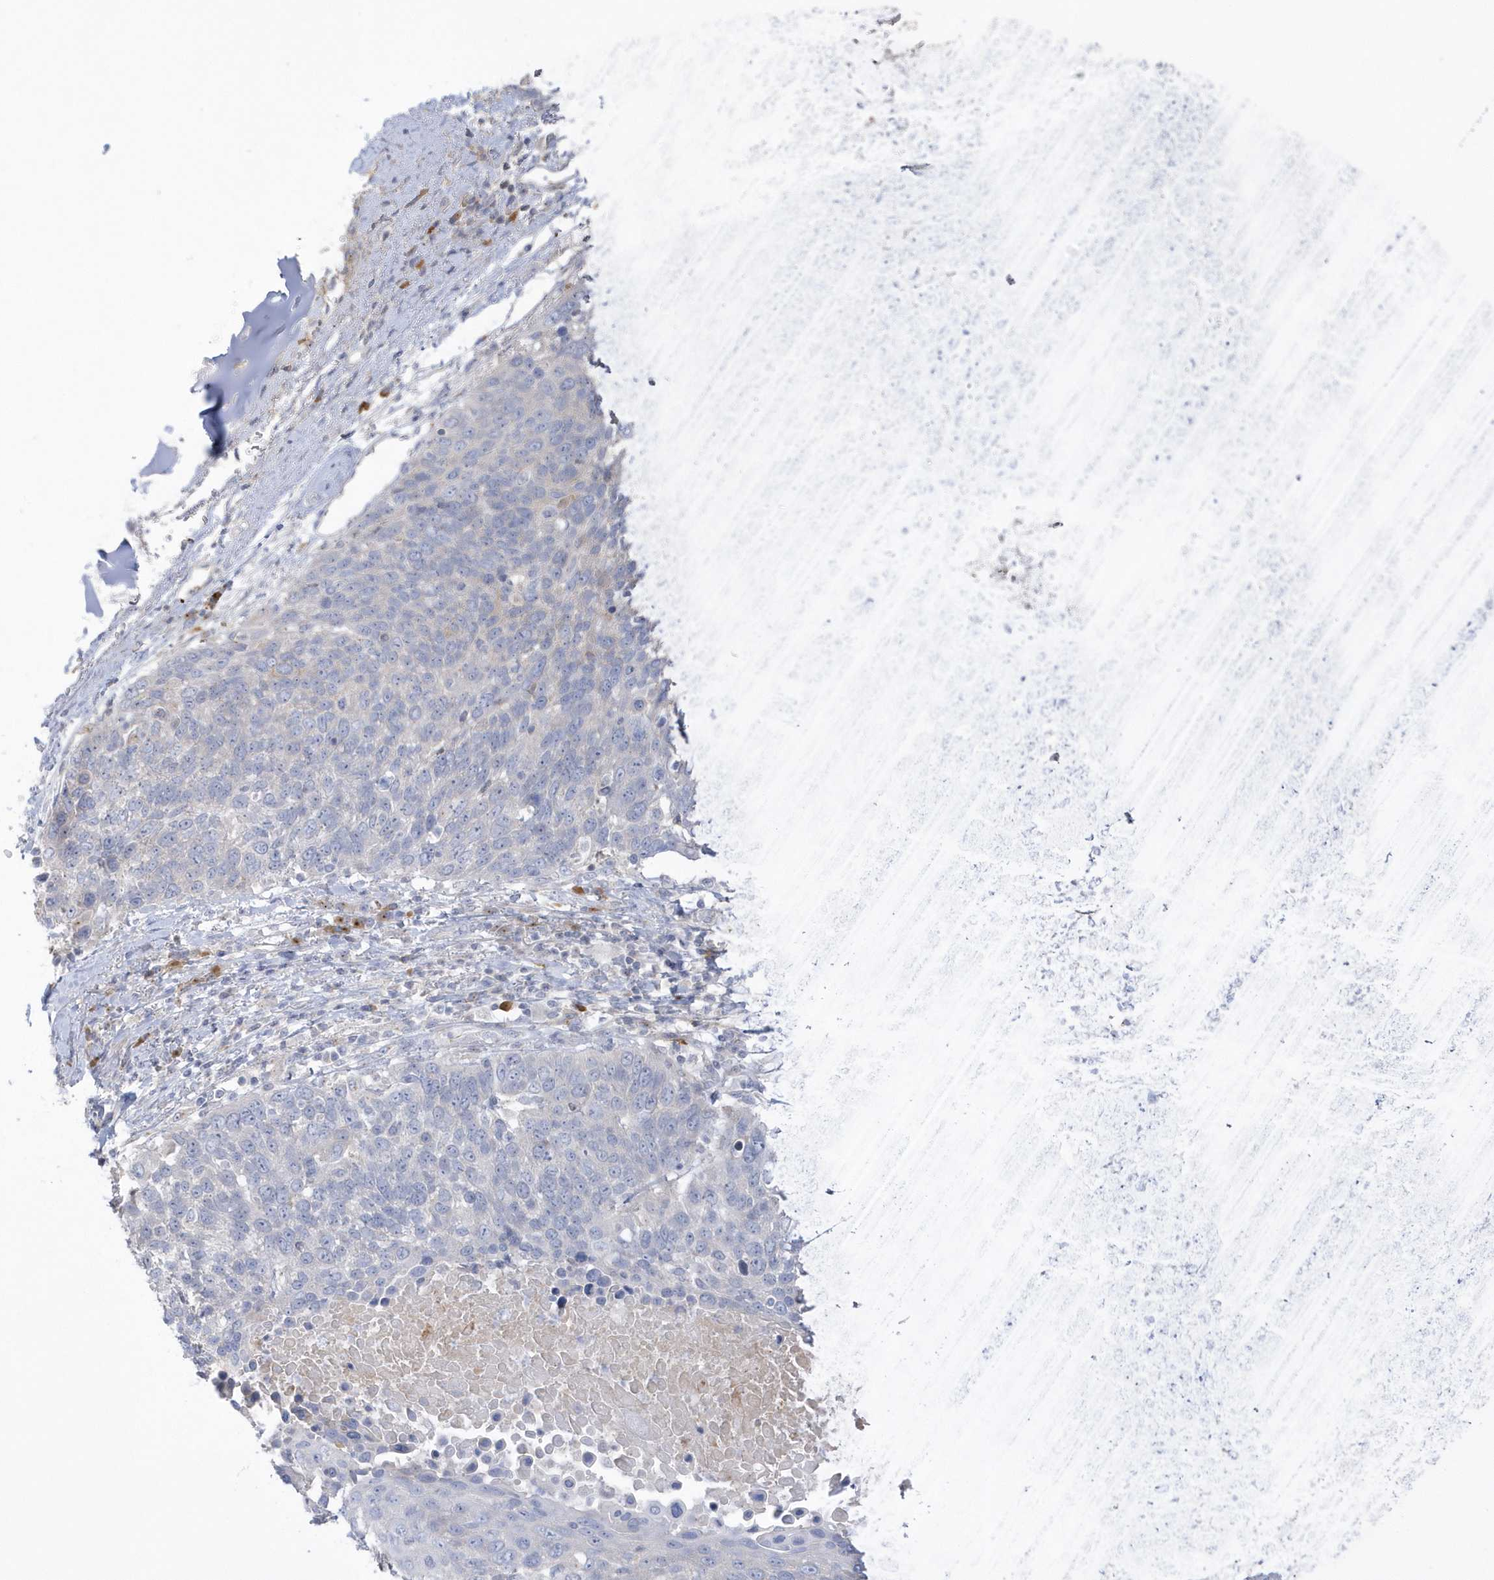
{"staining": {"intensity": "negative", "quantity": "none", "location": "none"}, "tissue": "lung cancer", "cell_type": "Tumor cells", "image_type": "cancer", "snomed": [{"axis": "morphology", "description": "Squamous cell carcinoma, NOS"}, {"axis": "topography", "description": "Lung"}], "caption": "Squamous cell carcinoma (lung) was stained to show a protein in brown. There is no significant staining in tumor cells.", "gene": "SEMA3D", "patient": {"sex": "male", "age": 66}}